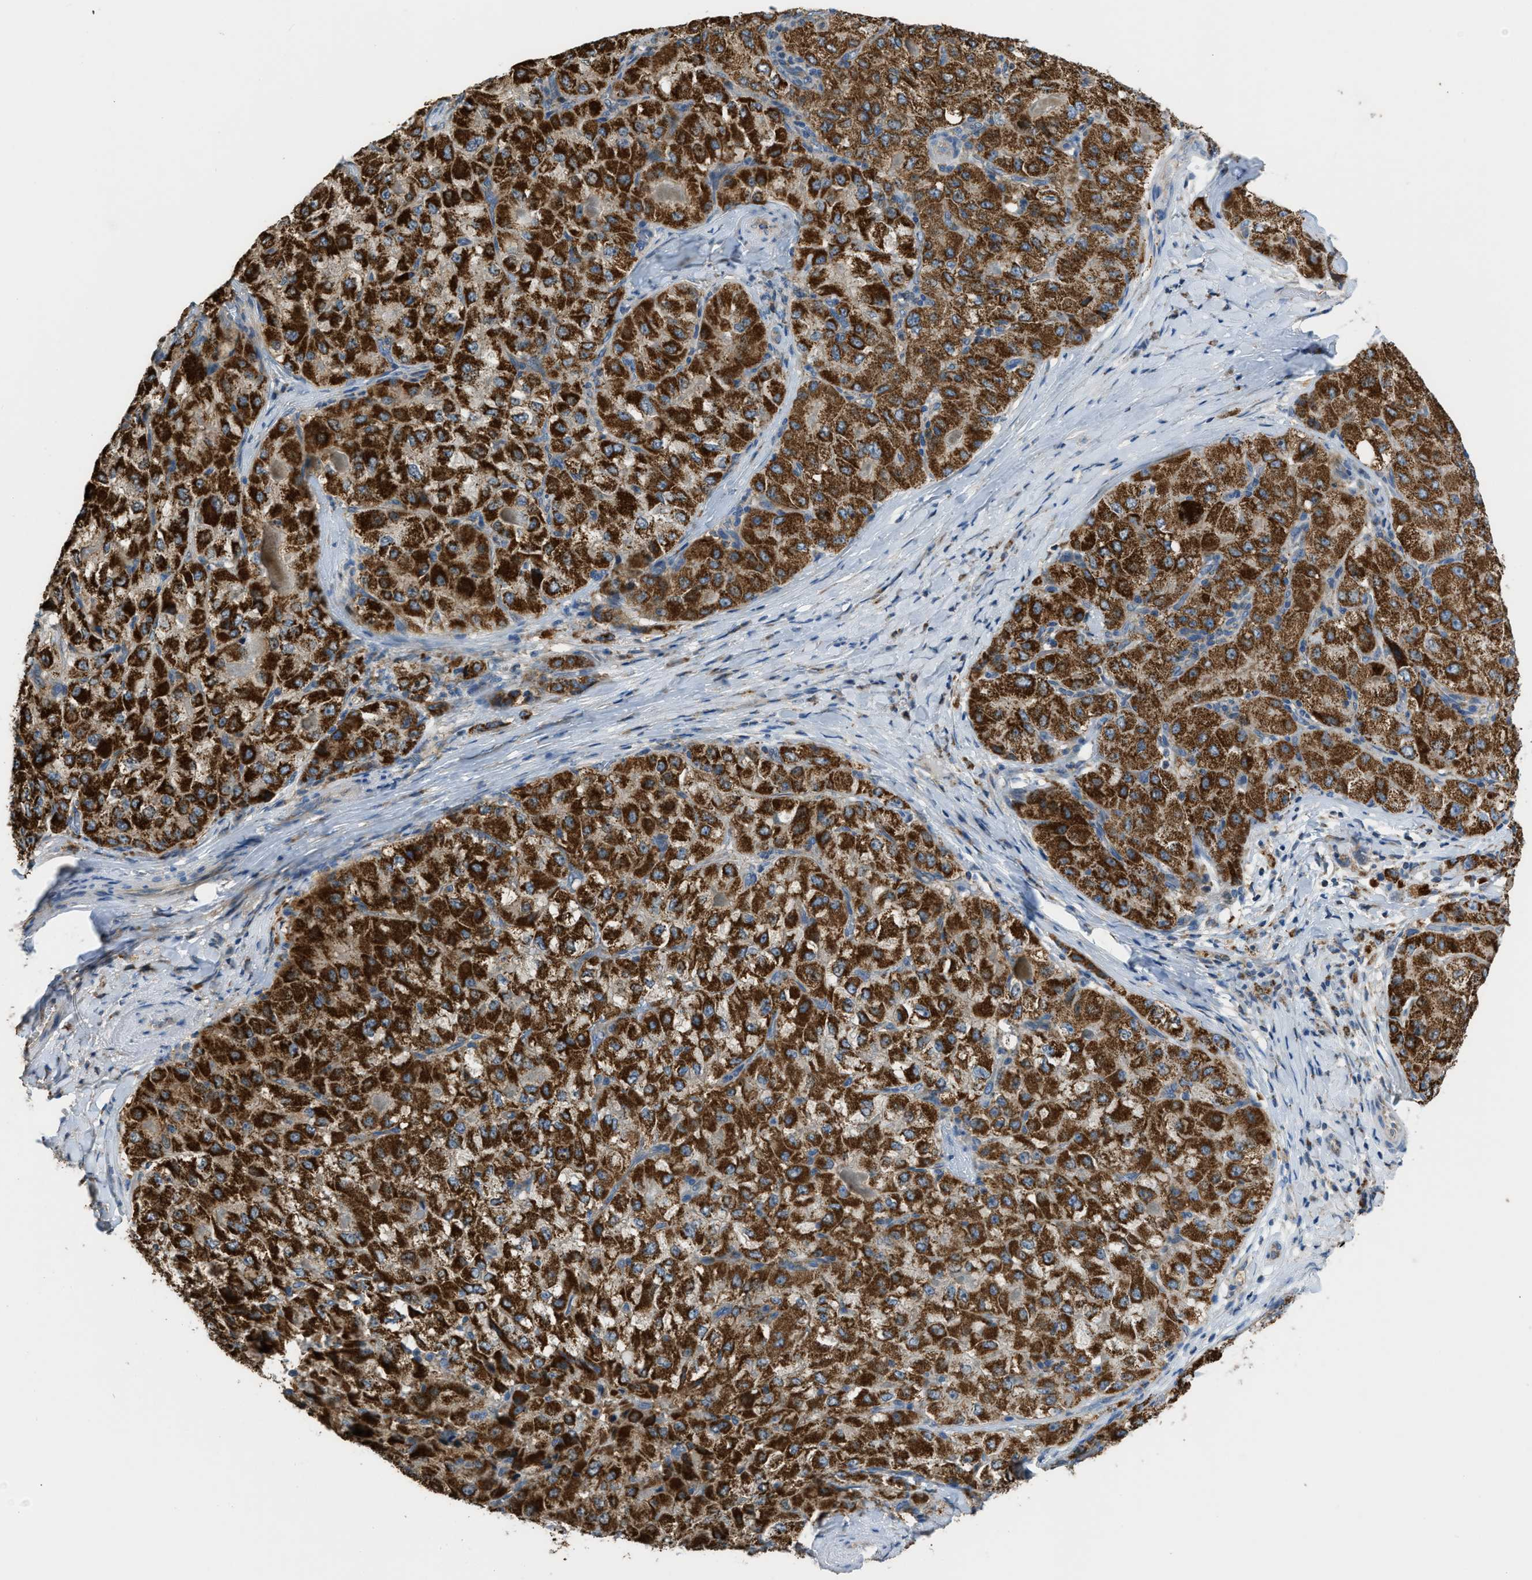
{"staining": {"intensity": "strong", "quantity": ">75%", "location": "cytoplasmic/membranous"}, "tissue": "liver cancer", "cell_type": "Tumor cells", "image_type": "cancer", "snomed": [{"axis": "morphology", "description": "Carcinoma, Hepatocellular, NOS"}, {"axis": "topography", "description": "Liver"}], "caption": "A histopathology image showing strong cytoplasmic/membranous positivity in about >75% of tumor cells in hepatocellular carcinoma (liver), as visualized by brown immunohistochemical staining.", "gene": "ETFB", "patient": {"sex": "male", "age": 80}}